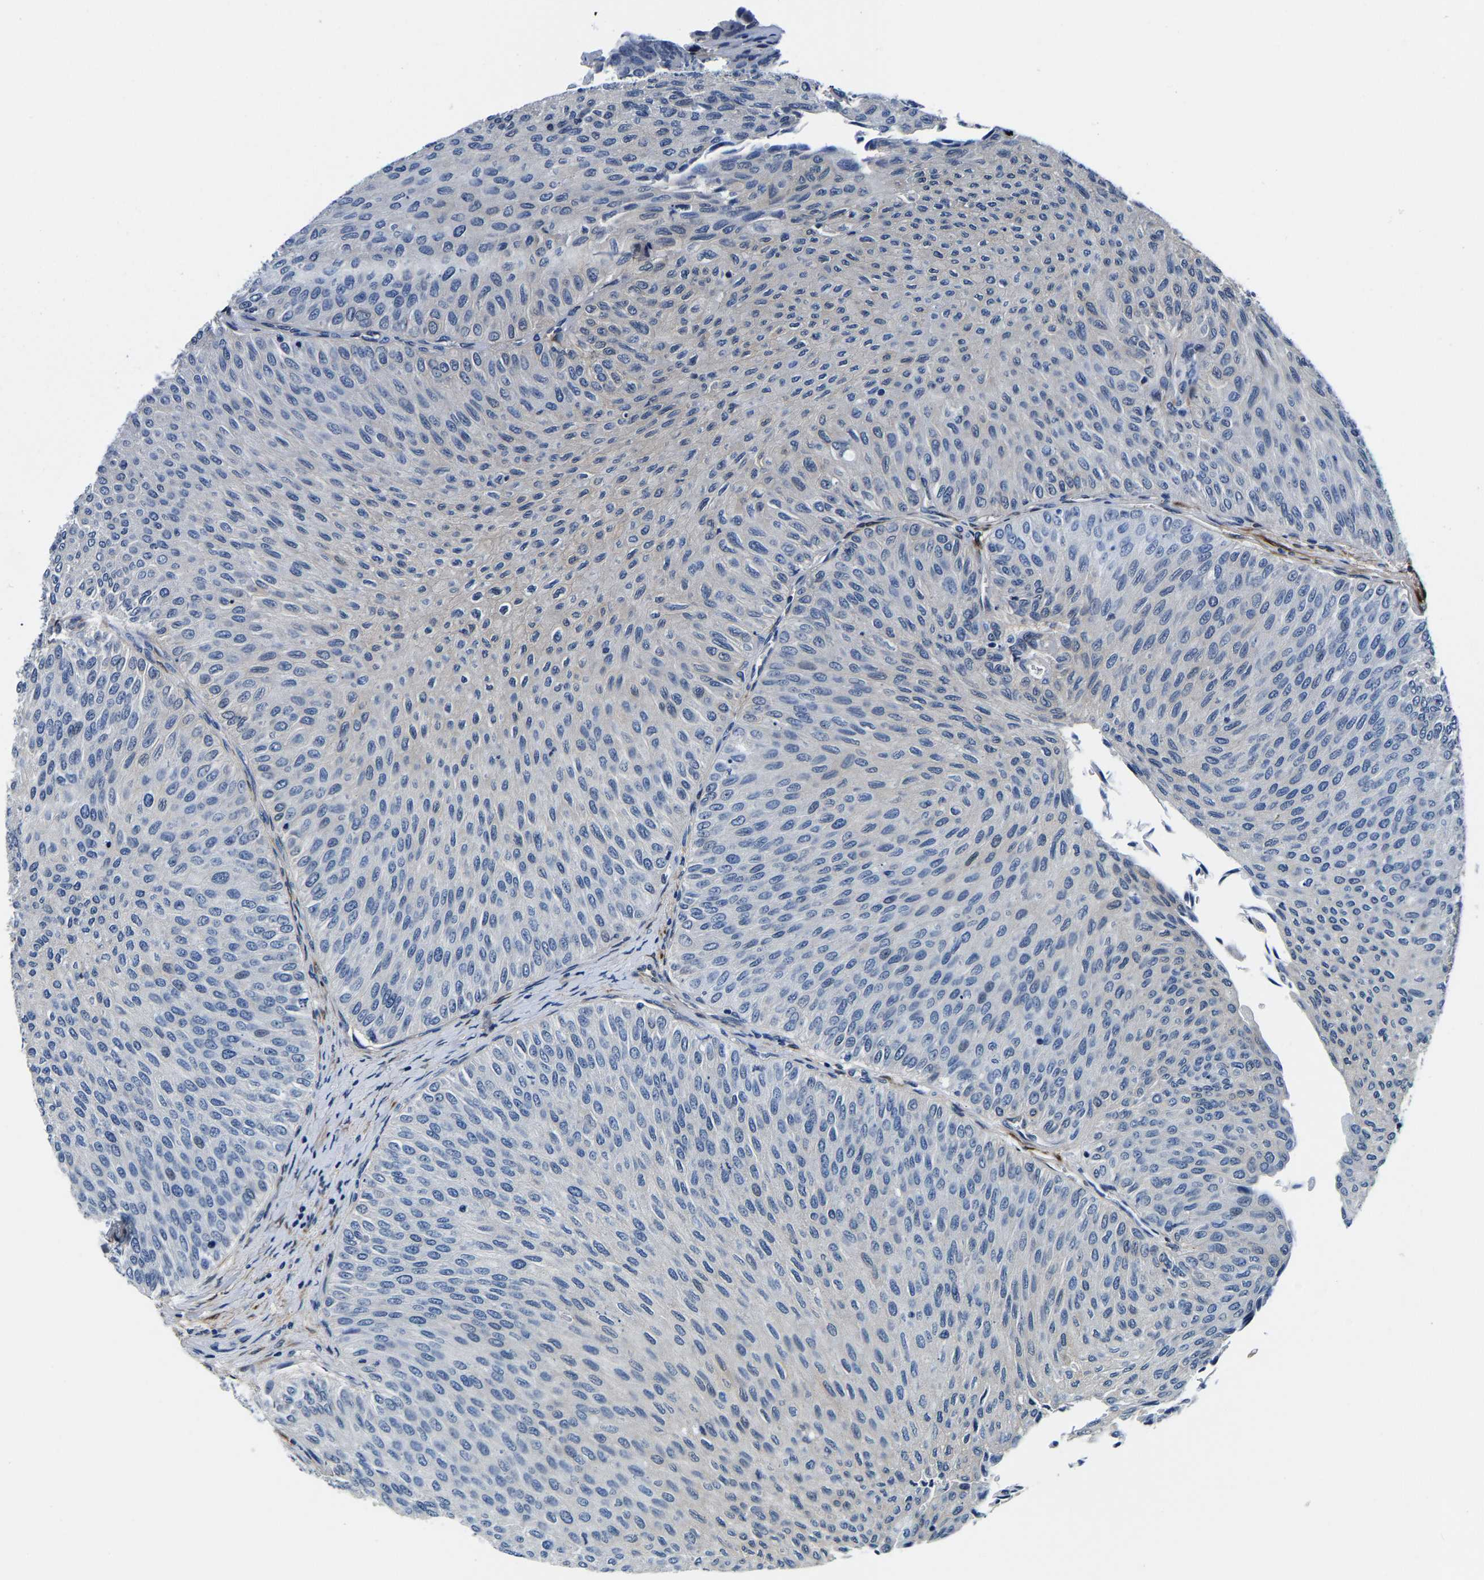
{"staining": {"intensity": "negative", "quantity": "none", "location": "none"}, "tissue": "urothelial cancer", "cell_type": "Tumor cells", "image_type": "cancer", "snomed": [{"axis": "morphology", "description": "Urothelial carcinoma, Low grade"}, {"axis": "topography", "description": "Urinary bladder"}], "caption": "Urothelial cancer stained for a protein using IHC demonstrates no expression tumor cells.", "gene": "S100A13", "patient": {"sex": "male", "age": 78}}